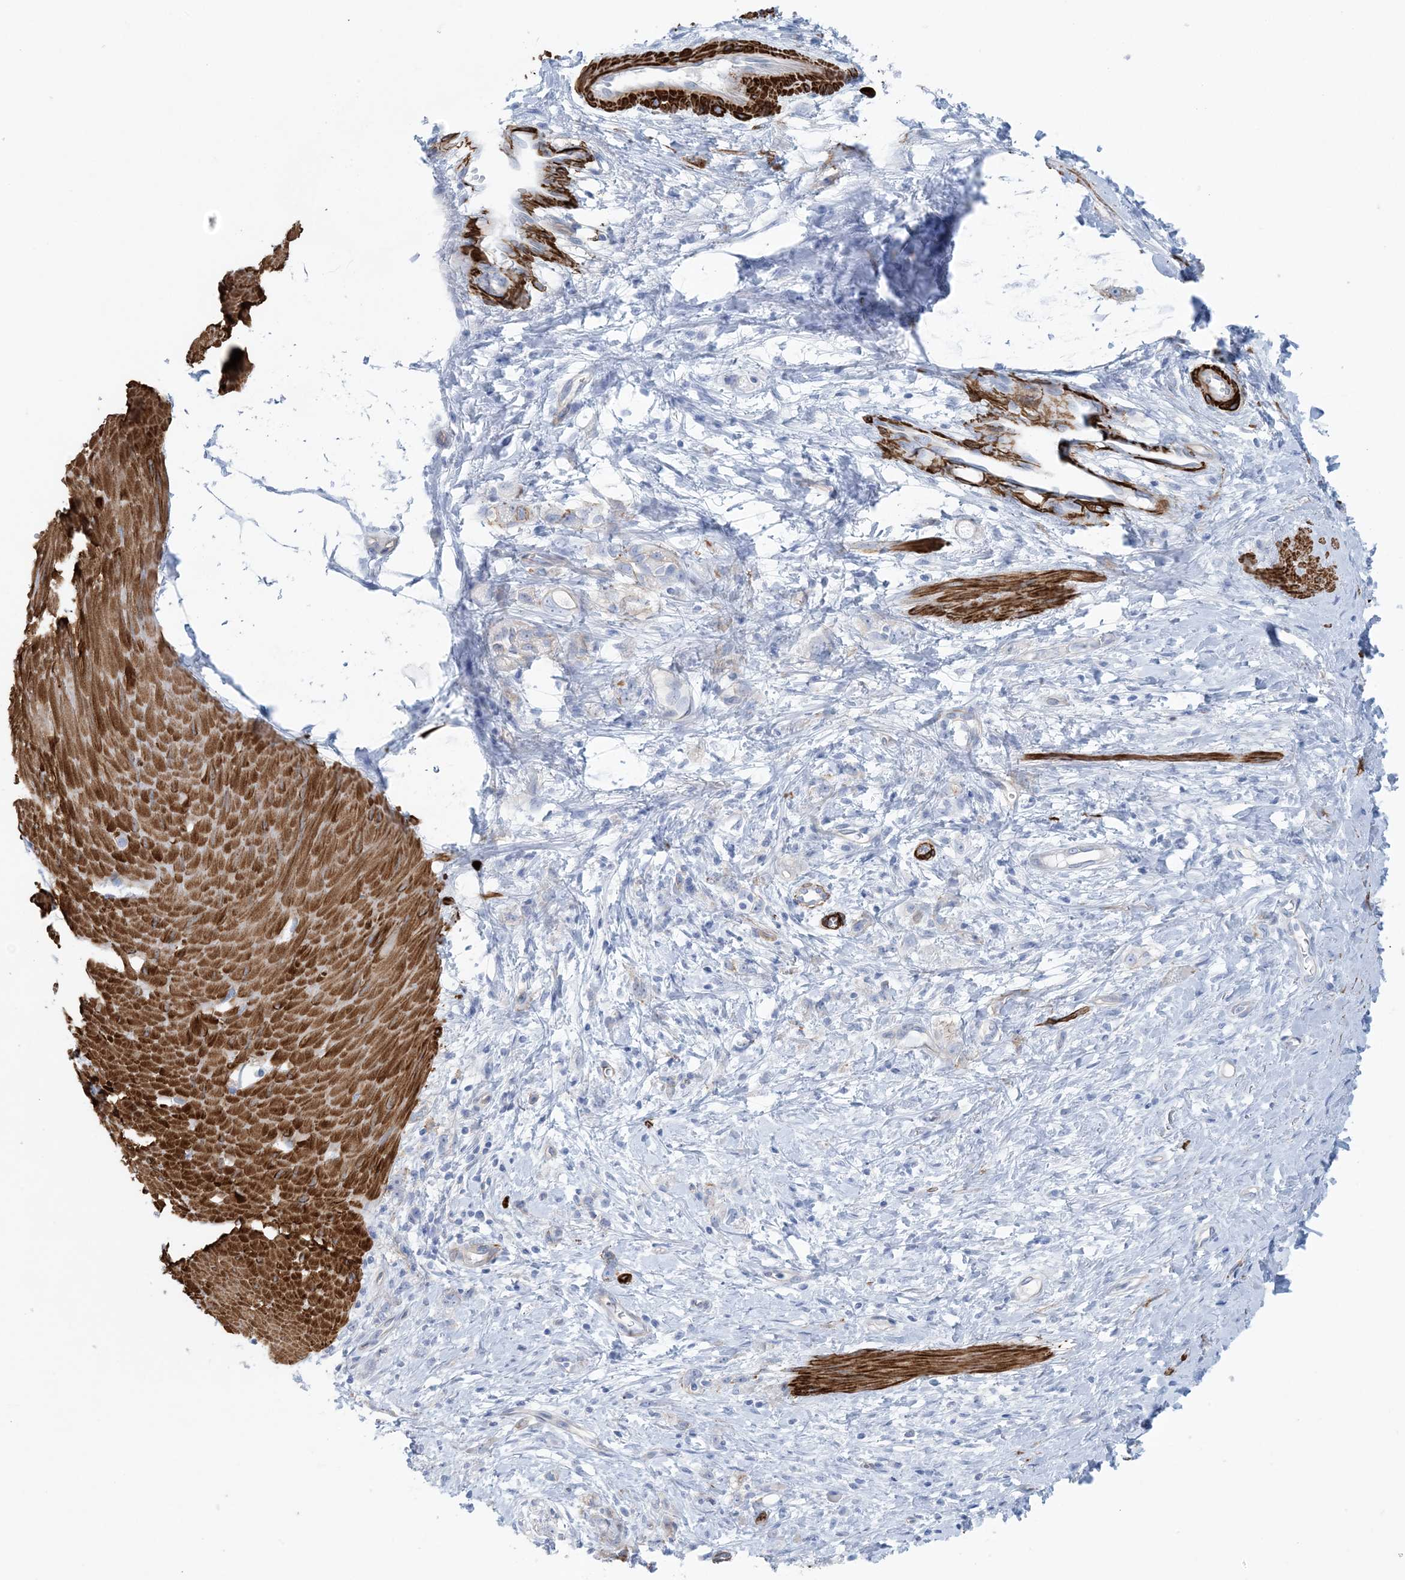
{"staining": {"intensity": "negative", "quantity": "none", "location": "none"}, "tissue": "stomach cancer", "cell_type": "Tumor cells", "image_type": "cancer", "snomed": [{"axis": "morphology", "description": "Adenocarcinoma, NOS"}, {"axis": "topography", "description": "Stomach"}], "caption": "An immunohistochemistry image of adenocarcinoma (stomach) is shown. There is no staining in tumor cells of adenocarcinoma (stomach).", "gene": "SHANK1", "patient": {"sex": "female", "age": 76}}